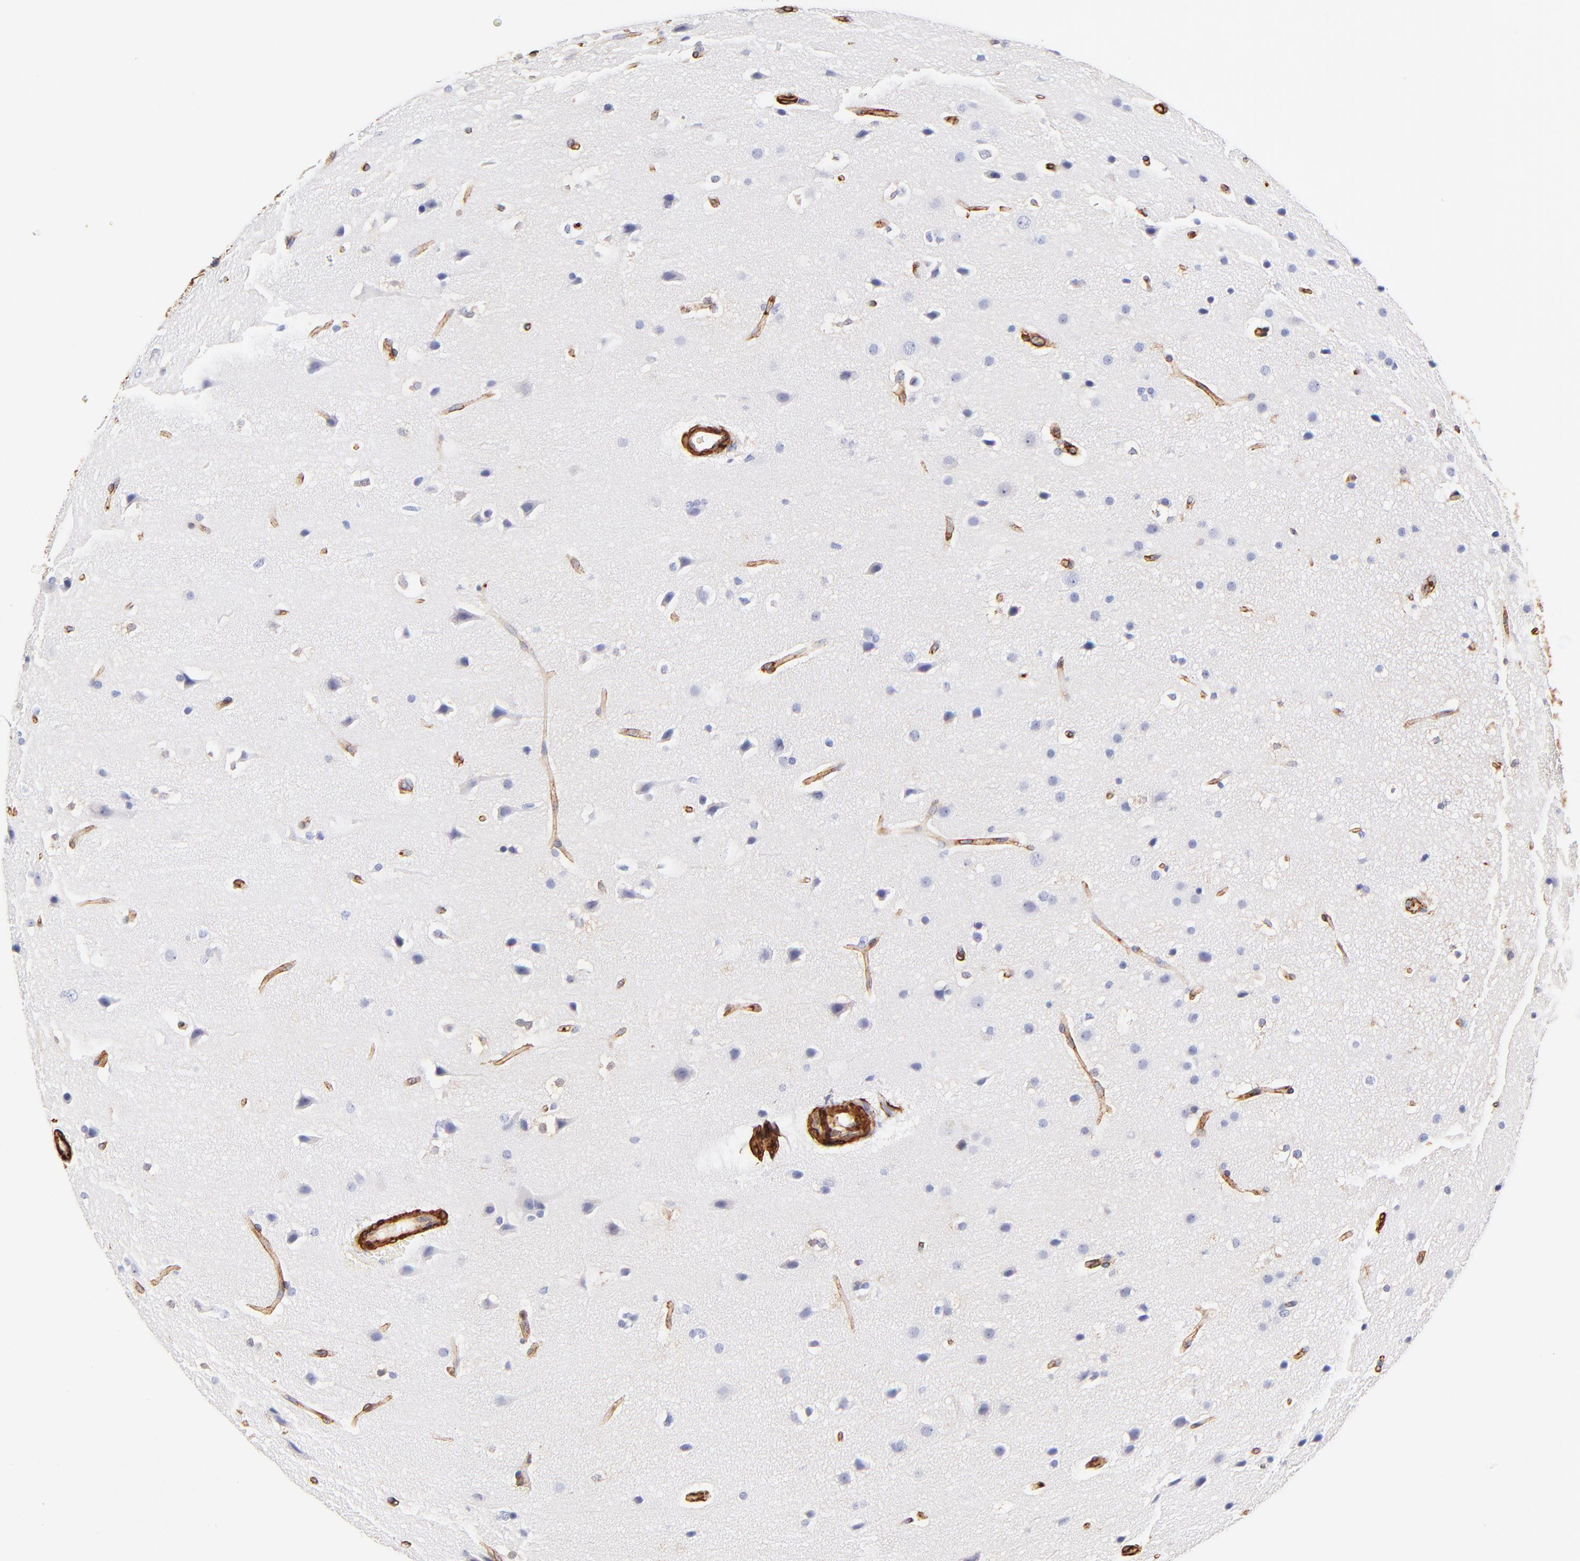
{"staining": {"intensity": "negative", "quantity": "none", "location": "none"}, "tissue": "glioma", "cell_type": "Tumor cells", "image_type": "cancer", "snomed": [{"axis": "morphology", "description": "Glioma, malignant, Low grade"}, {"axis": "topography", "description": "Cerebral cortex"}], "caption": "This histopathology image is of glioma stained with immunohistochemistry (IHC) to label a protein in brown with the nuclei are counter-stained blue. There is no staining in tumor cells.", "gene": "FLNA", "patient": {"sex": "female", "age": 47}}